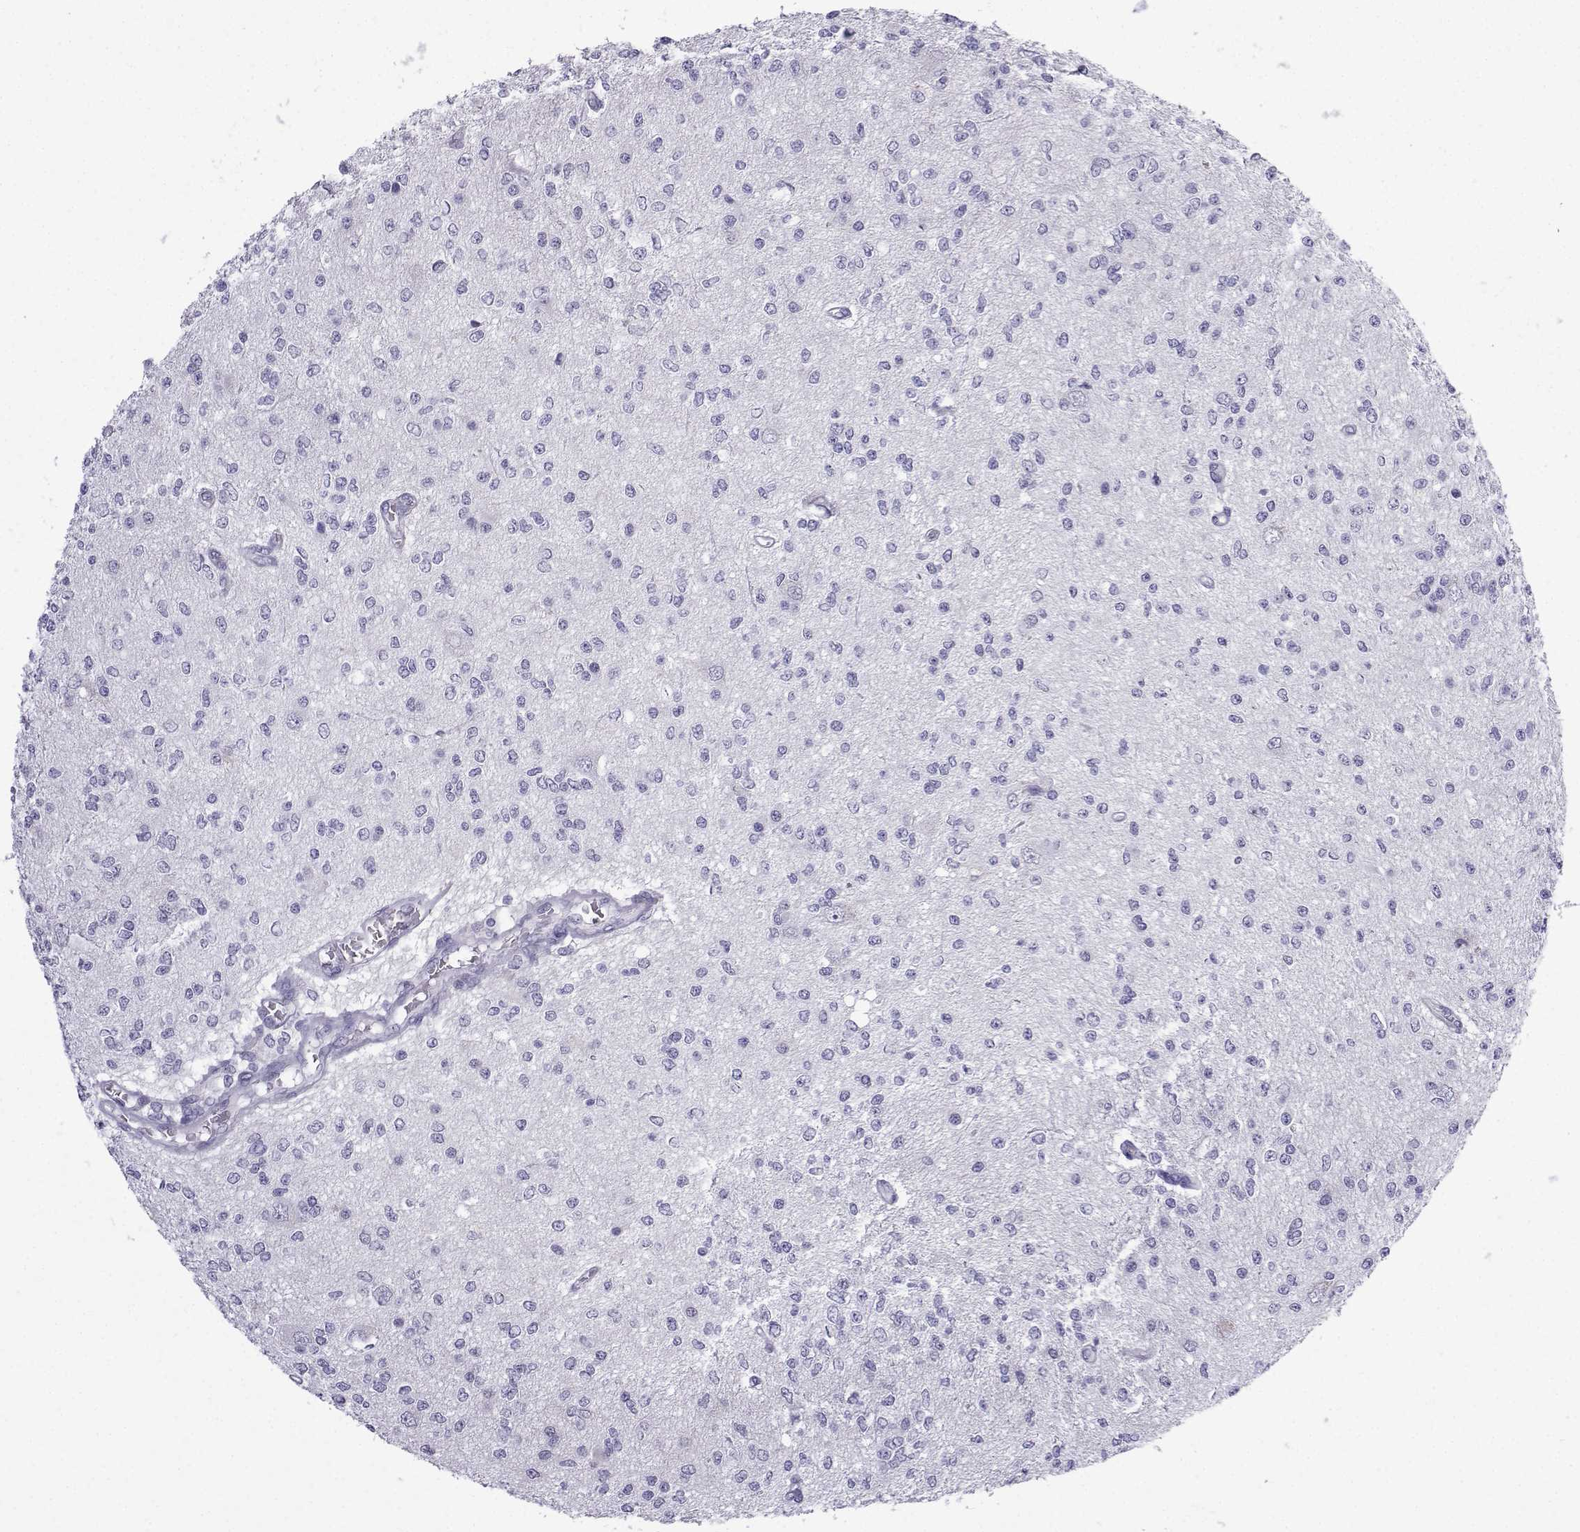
{"staining": {"intensity": "negative", "quantity": "none", "location": "none"}, "tissue": "glioma", "cell_type": "Tumor cells", "image_type": "cancer", "snomed": [{"axis": "morphology", "description": "Glioma, malignant, Low grade"}, {"axis": "topography", "description": "Brain"}], "caption": "An immunohistochemistry (IHC) histopathology image of glioma is shown. There is no staining in tumor cells of glioma. Nuclei are stained in blue.", "gene": "ACRBP", "patient": {"sex": "male", "age": 67}}